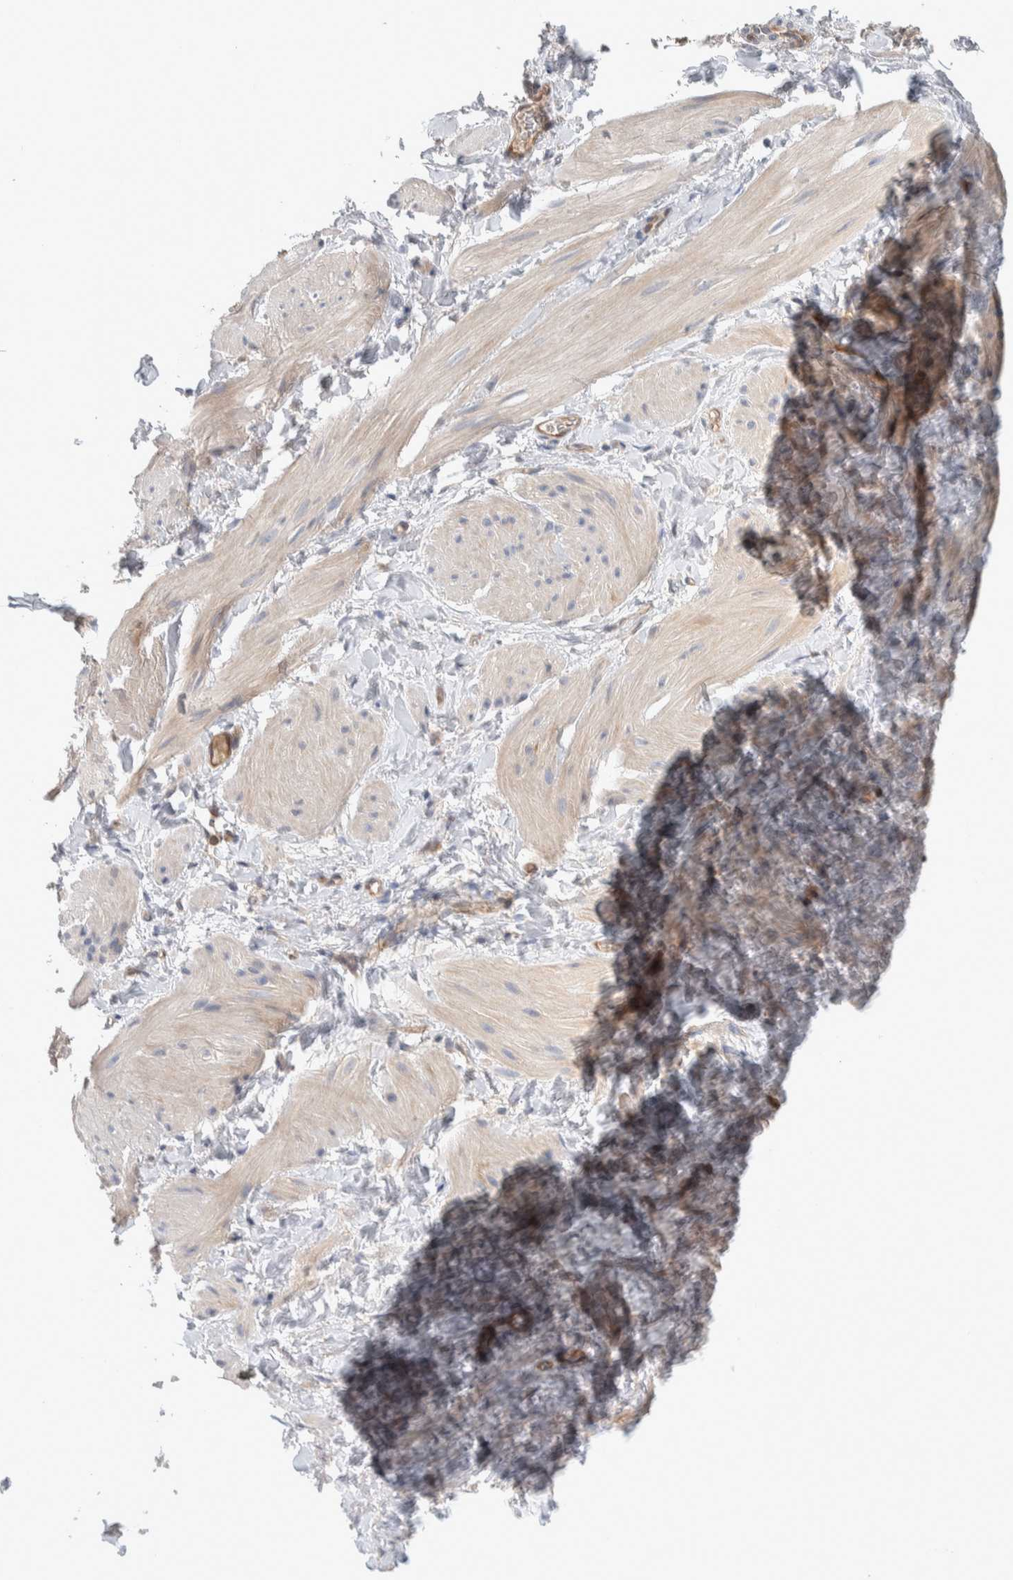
{"staining": {"intensity": "negative", "quantity": "none", "location": "none"}, "tissue": "smooth muscle", "cell_type": "Smooth muscle cells", "image_type": "normal", "snomed": [{"axis": "morphology", "description": "Normal tissue, NOS"}, {"axis": "topography", "description": "Smooth muscle"}], "caption": "High power microscopy histopathology image of an immunohistochemistry (IHC) image of benign smooth muscle, revealing no significant positivity in smooth muscle cells. The staining was performed using DAB to visualize the protein expression in brown, while the nuclei were stained in blue with hematoxylin (Magnification: 20x).", "gene": "NFKB2", "patient": {"sex": "male", "age": 16}}